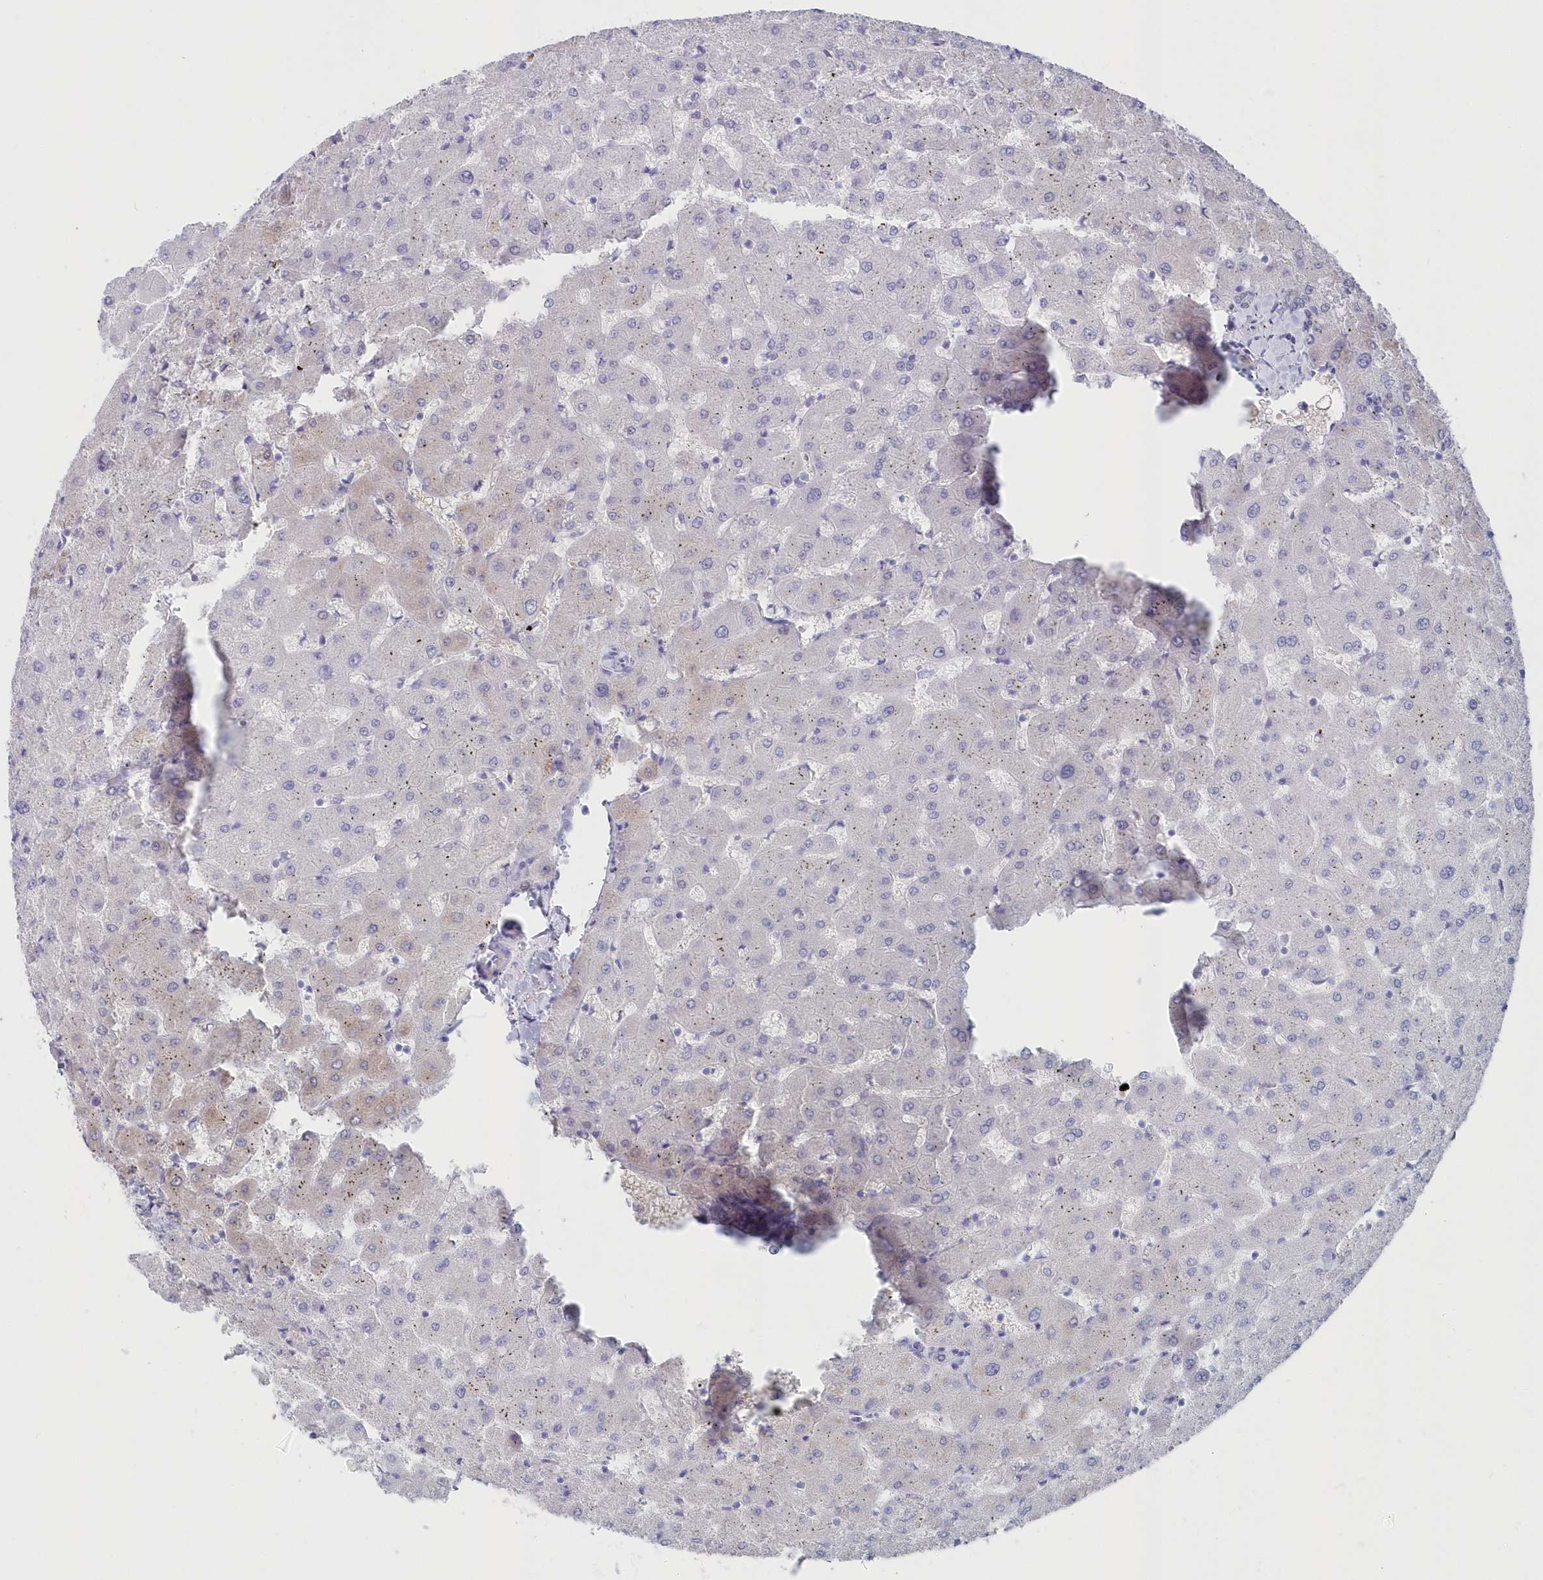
{"staining": {"intensity": "weak", "quantity": "<25%", "location": "cytoplasmic/membranous"}, "tissue": "liver", "cell_type": "Cholangiocytes", "image_type": "normal", "snomed": [{"axis": "morphology", "description": "Normal tissue, NOS"}, {"axis": "topography", "description": "Liver"}], "caption": "Immunohistochemistry (IHC) of benign liver shows no expression in cholangiocytes.", "gene": "CSNK1G2", "patient": {"sex": "female", "age": 63}}